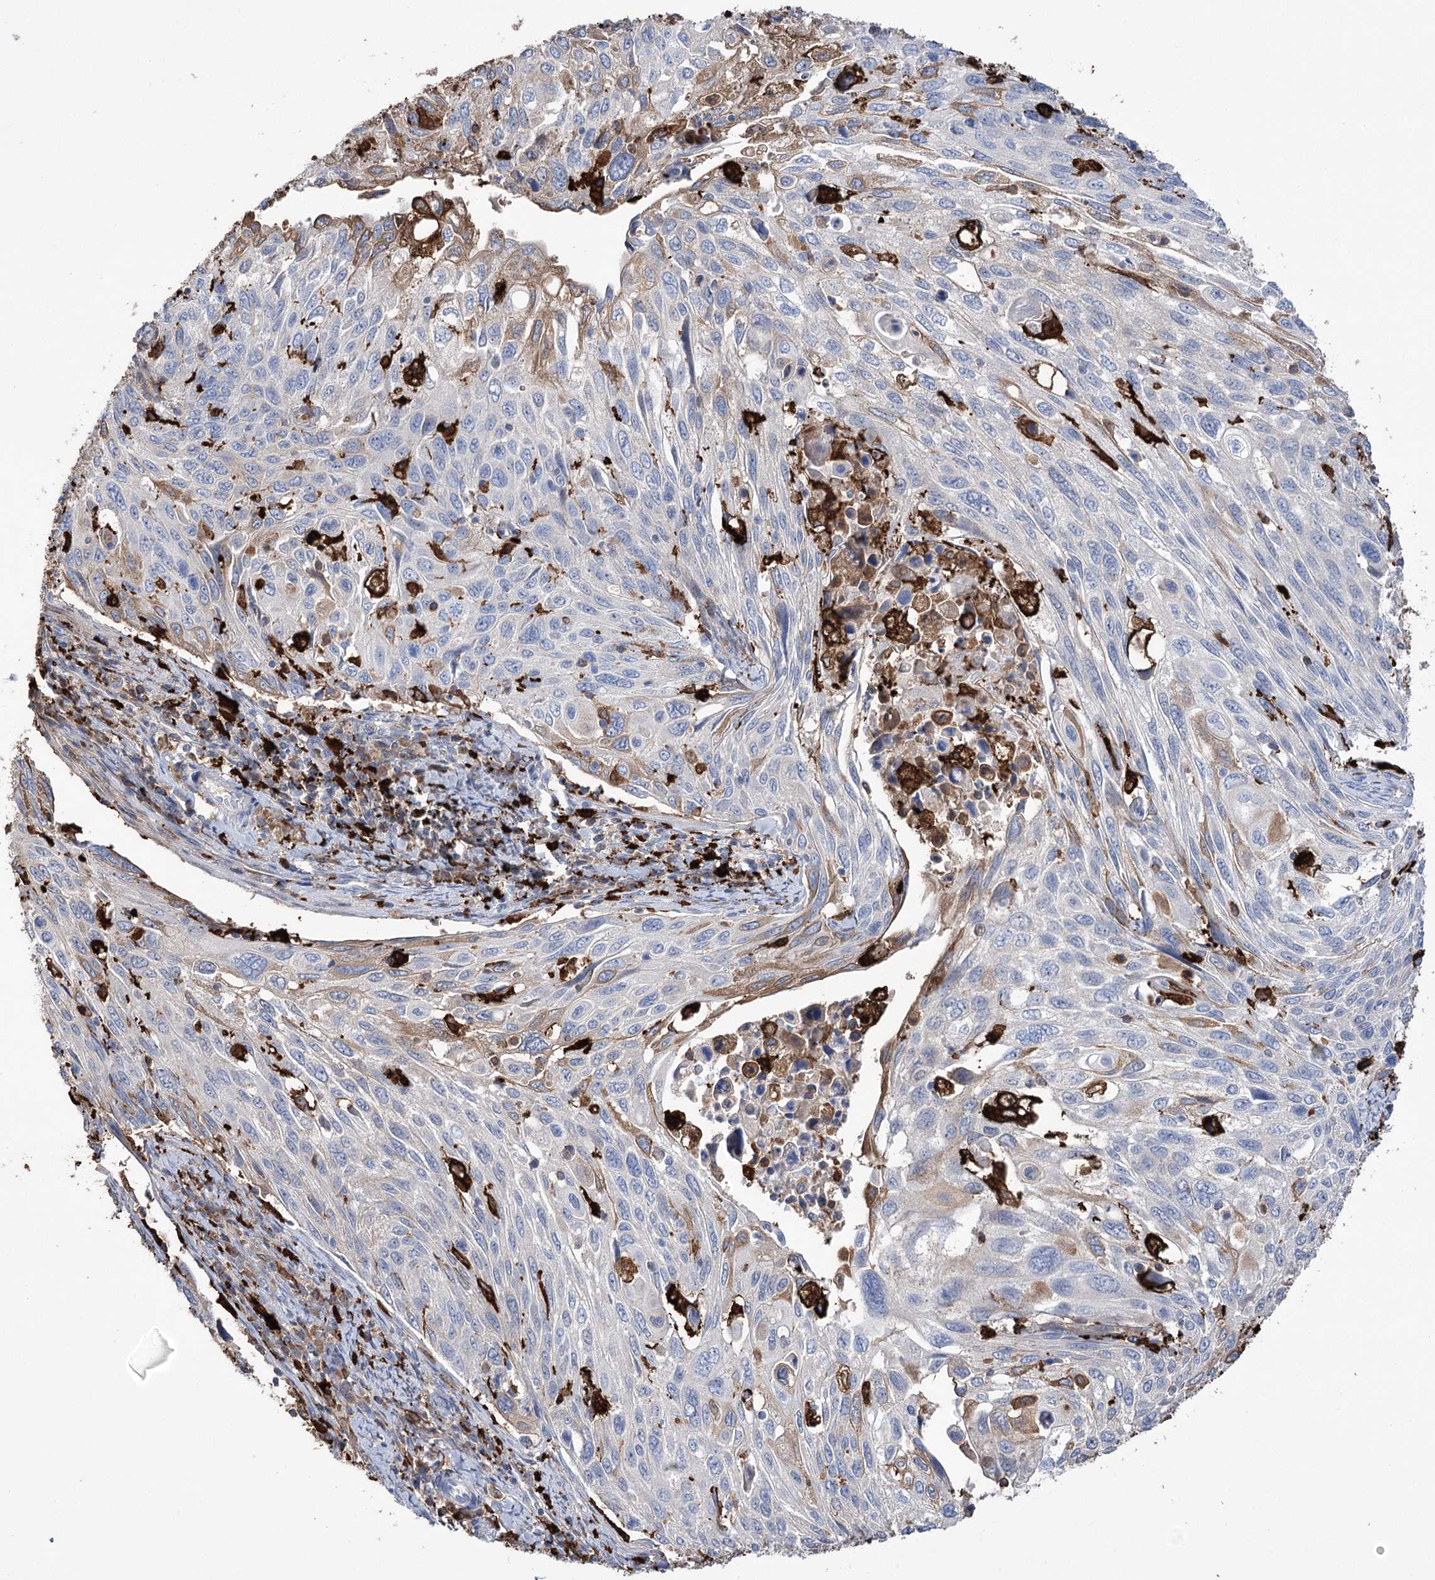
{"staining": {"intensity": "moderate", "quantity": "<25%", "location": "cytoplasmic/membranous"}, "tissue": "cervical cancer", "cell_type": "Tumor cells", "image_type": "cancer", "snomed": [{"axis": "morphology", "description": "Squamous cell carcinoma, NOS"}, {"axis": "topography", "description": "Cervix"}], "caption": "A photomicrograph showing moderate cytoplasmic/membranous expression in approximately <25% of tumor cells in cervical cancer, as visualized by brown immunohistochemical staining.", "gene": "ZNF622", "patient": {"sex": "female", "age": 70}}